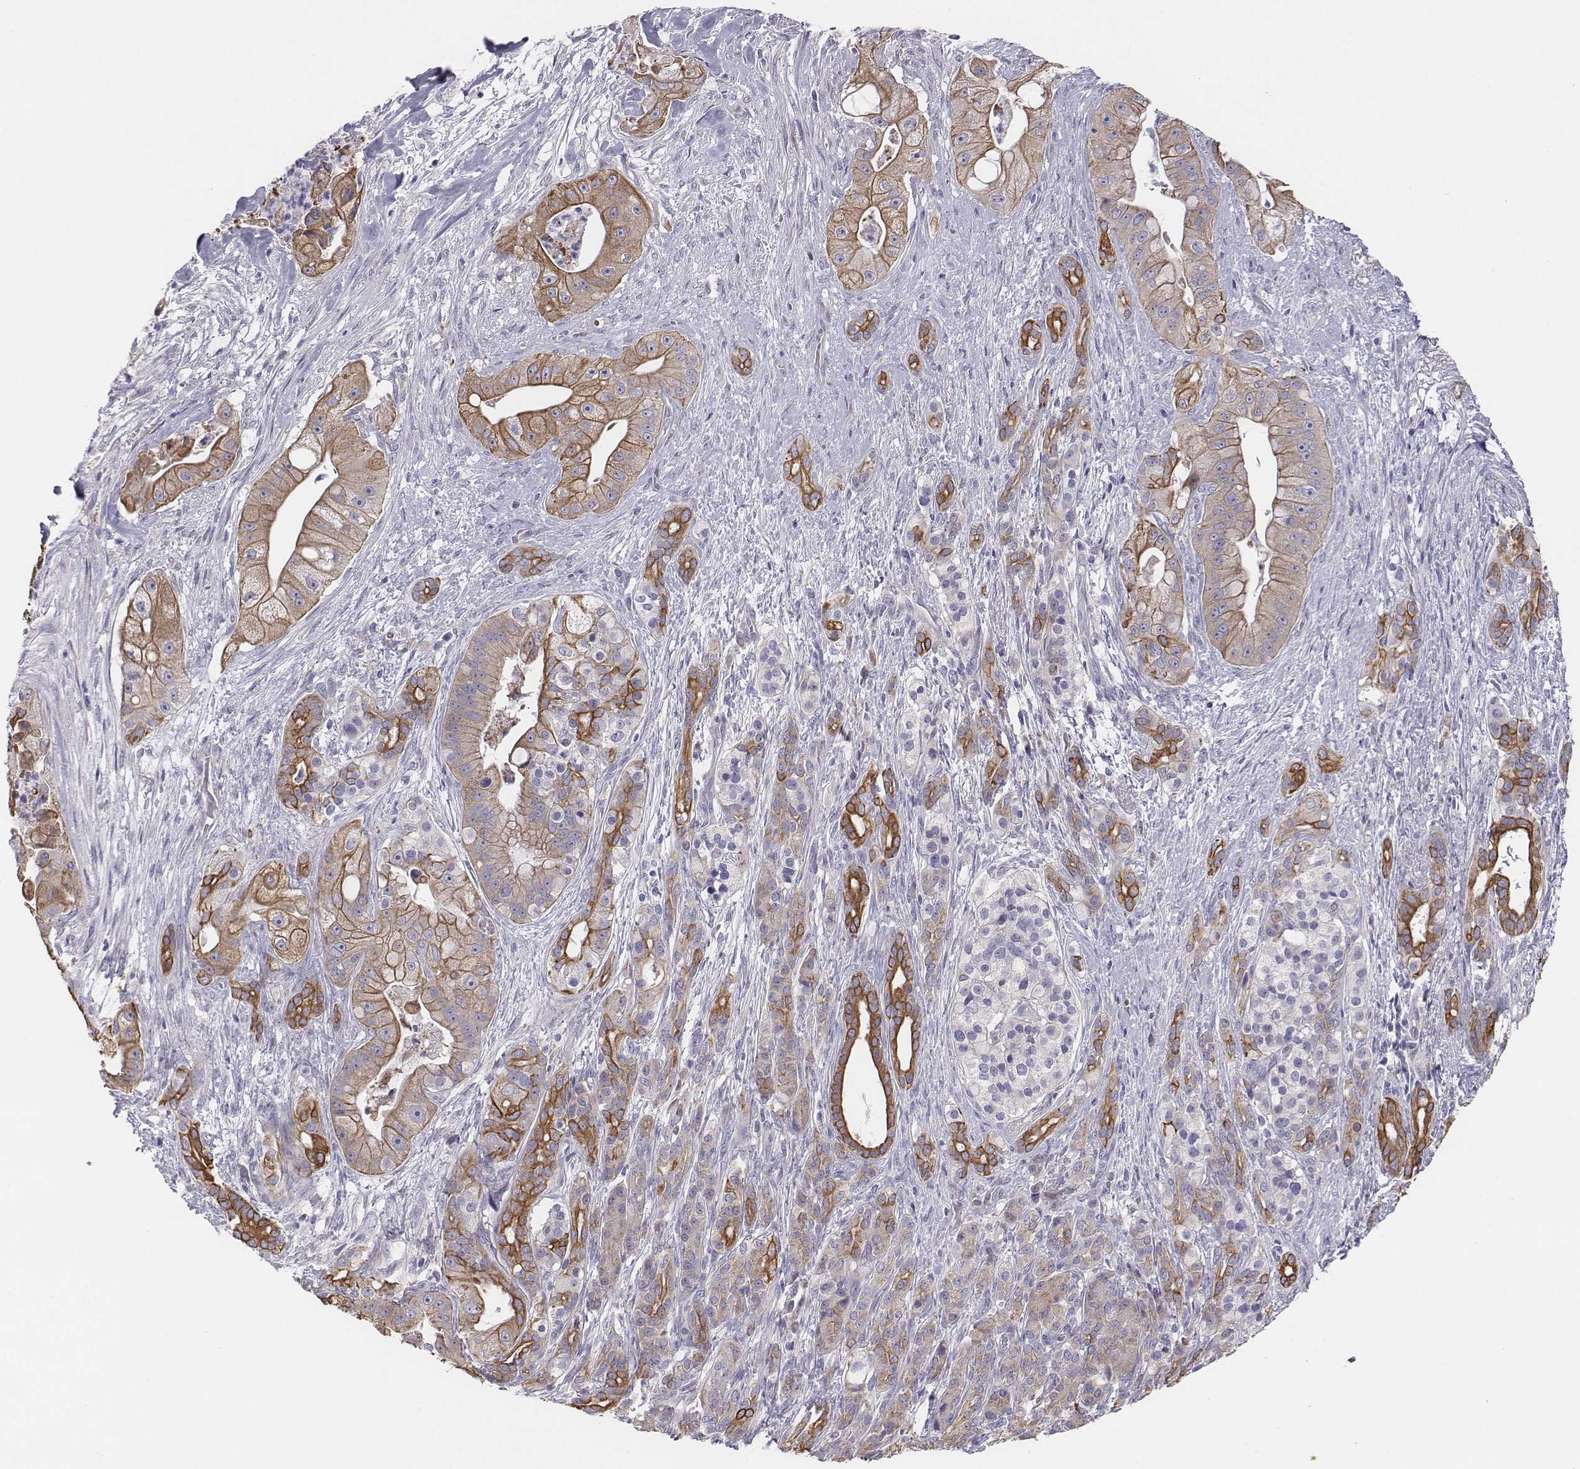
{"staining": {"intensity": "moderate", "quantity": "25%-75%", "location": "cytoplasmic/membranous"}, "tissue": "pancreatic cancer", "cell_type": "Tumor cells", "image_type": "cancer", "snomed": [{"axis": "morphology", "description": "Normal tissue, NOS"}, {"axis": "morphology", "description": "Inflammation, NOS"}, {"axis": "morphology", "description": "Adenocarcinoma, NOS"}, {"axis": "topography", "description": "Pancreas"}], "caption": "A brown stain highlights moderate cytoplasmic/membranous expression of a protein in human pancreatic cancer tumor cells.", "gene": "CHST14", "patient": {"sex": "male", "age": 57}}